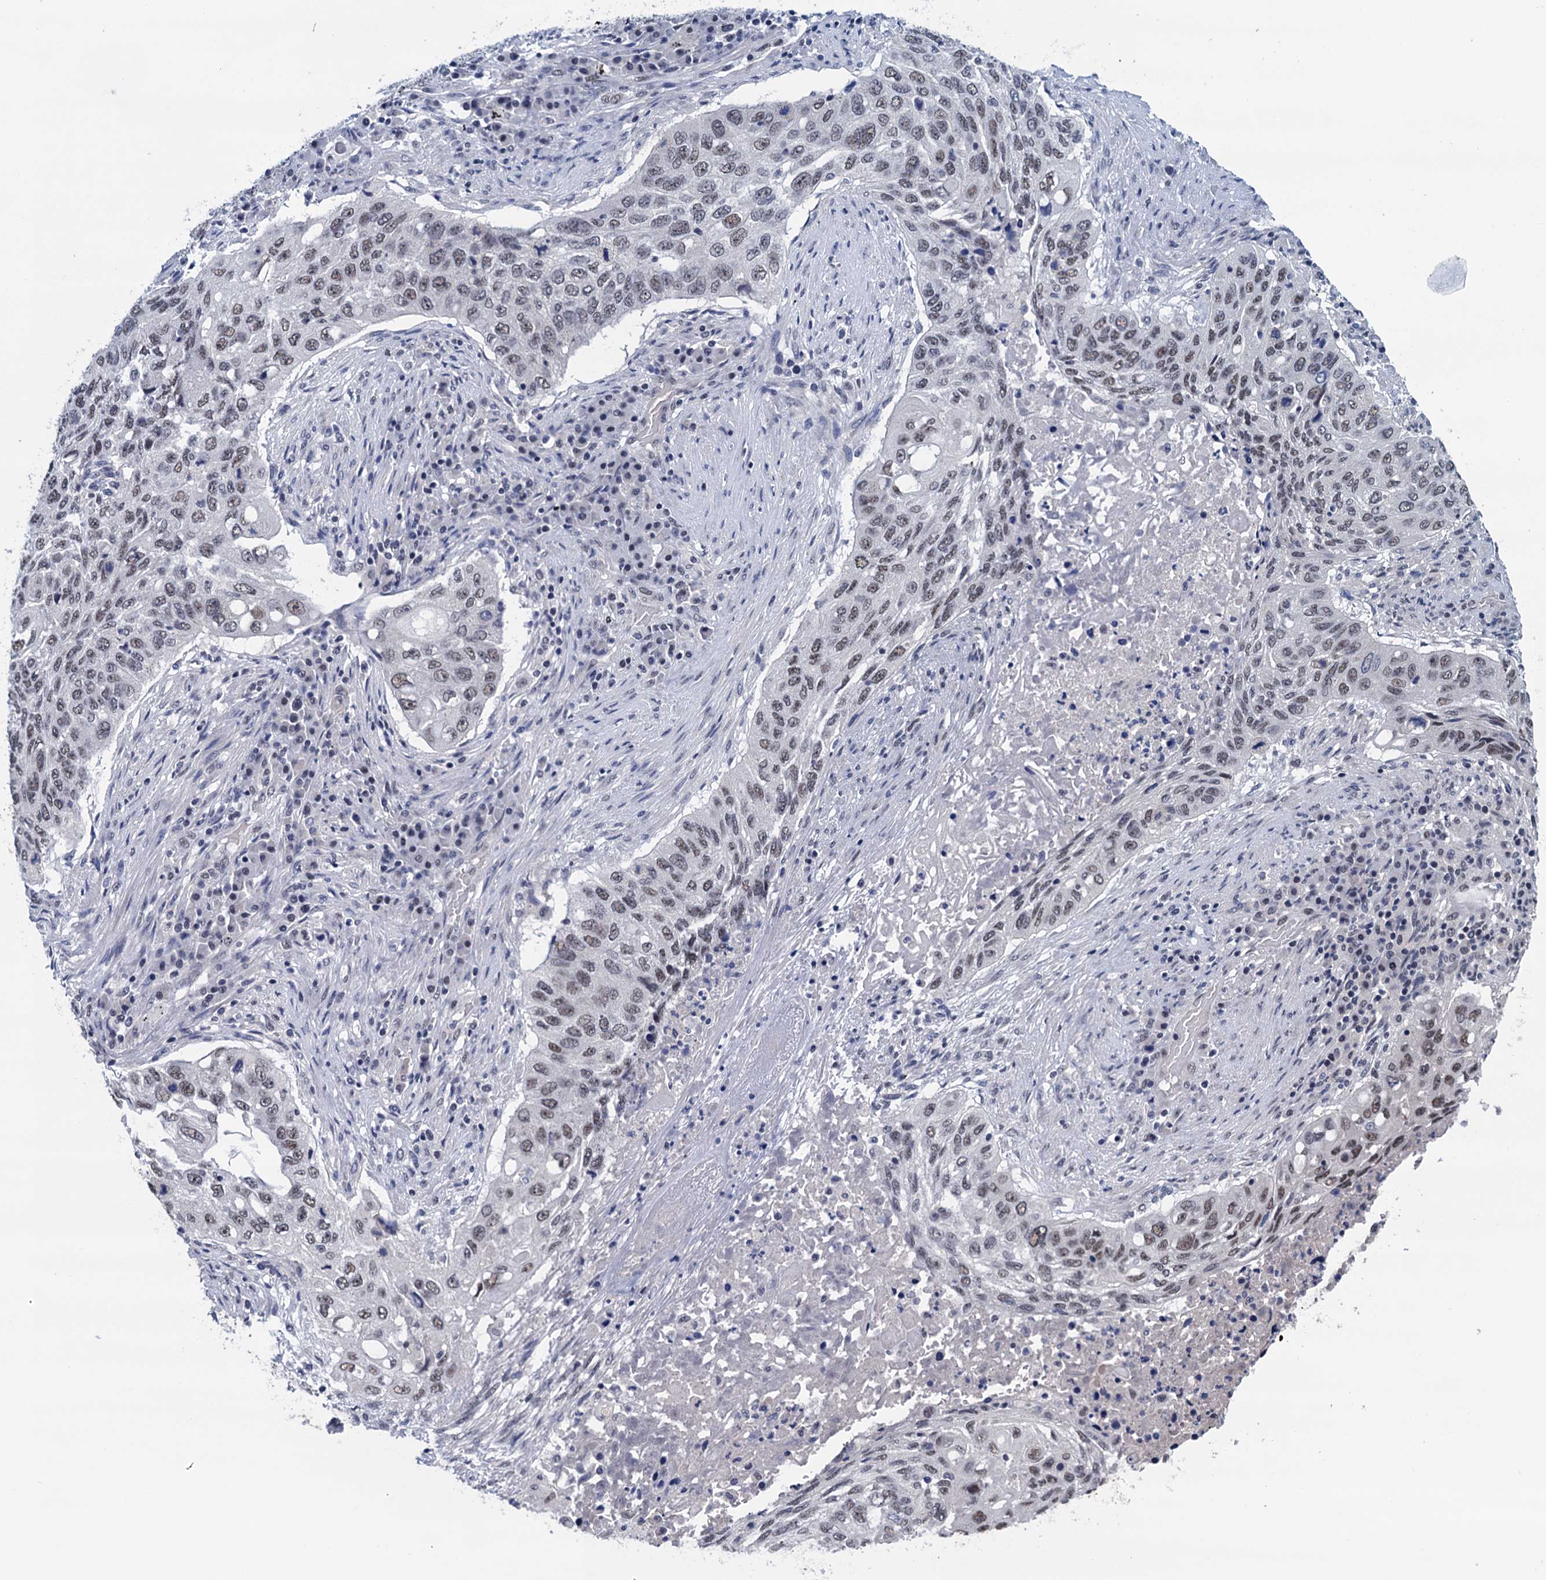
{"staining": {"intensity": "weak", "quantity": "25%-75%", "location": "nuclear"}, "tissue": "lung cancer", "cell_type": "Tumor cells", "image_type": "cancer", "snomed": [{"axis": "morphology", "description": "Squamous cell carcinoma, NOS"}, {"axis": "topography", "description": "Lung"}], "caption": "IHC staining of lung squamous cell carcinoma, which reveals low levels of weak nuclear expression in approximately 25%-75% of tumor cells indicating weak nuclear protein expression. The staining was performed using DAB (3,3'-diaminobenzidine) (brown) for protein detection and nuclei were counterstained in hematoxylin (blue).", "gene": "FNBP4", "patient": {"sex": "female", "age": 63}}